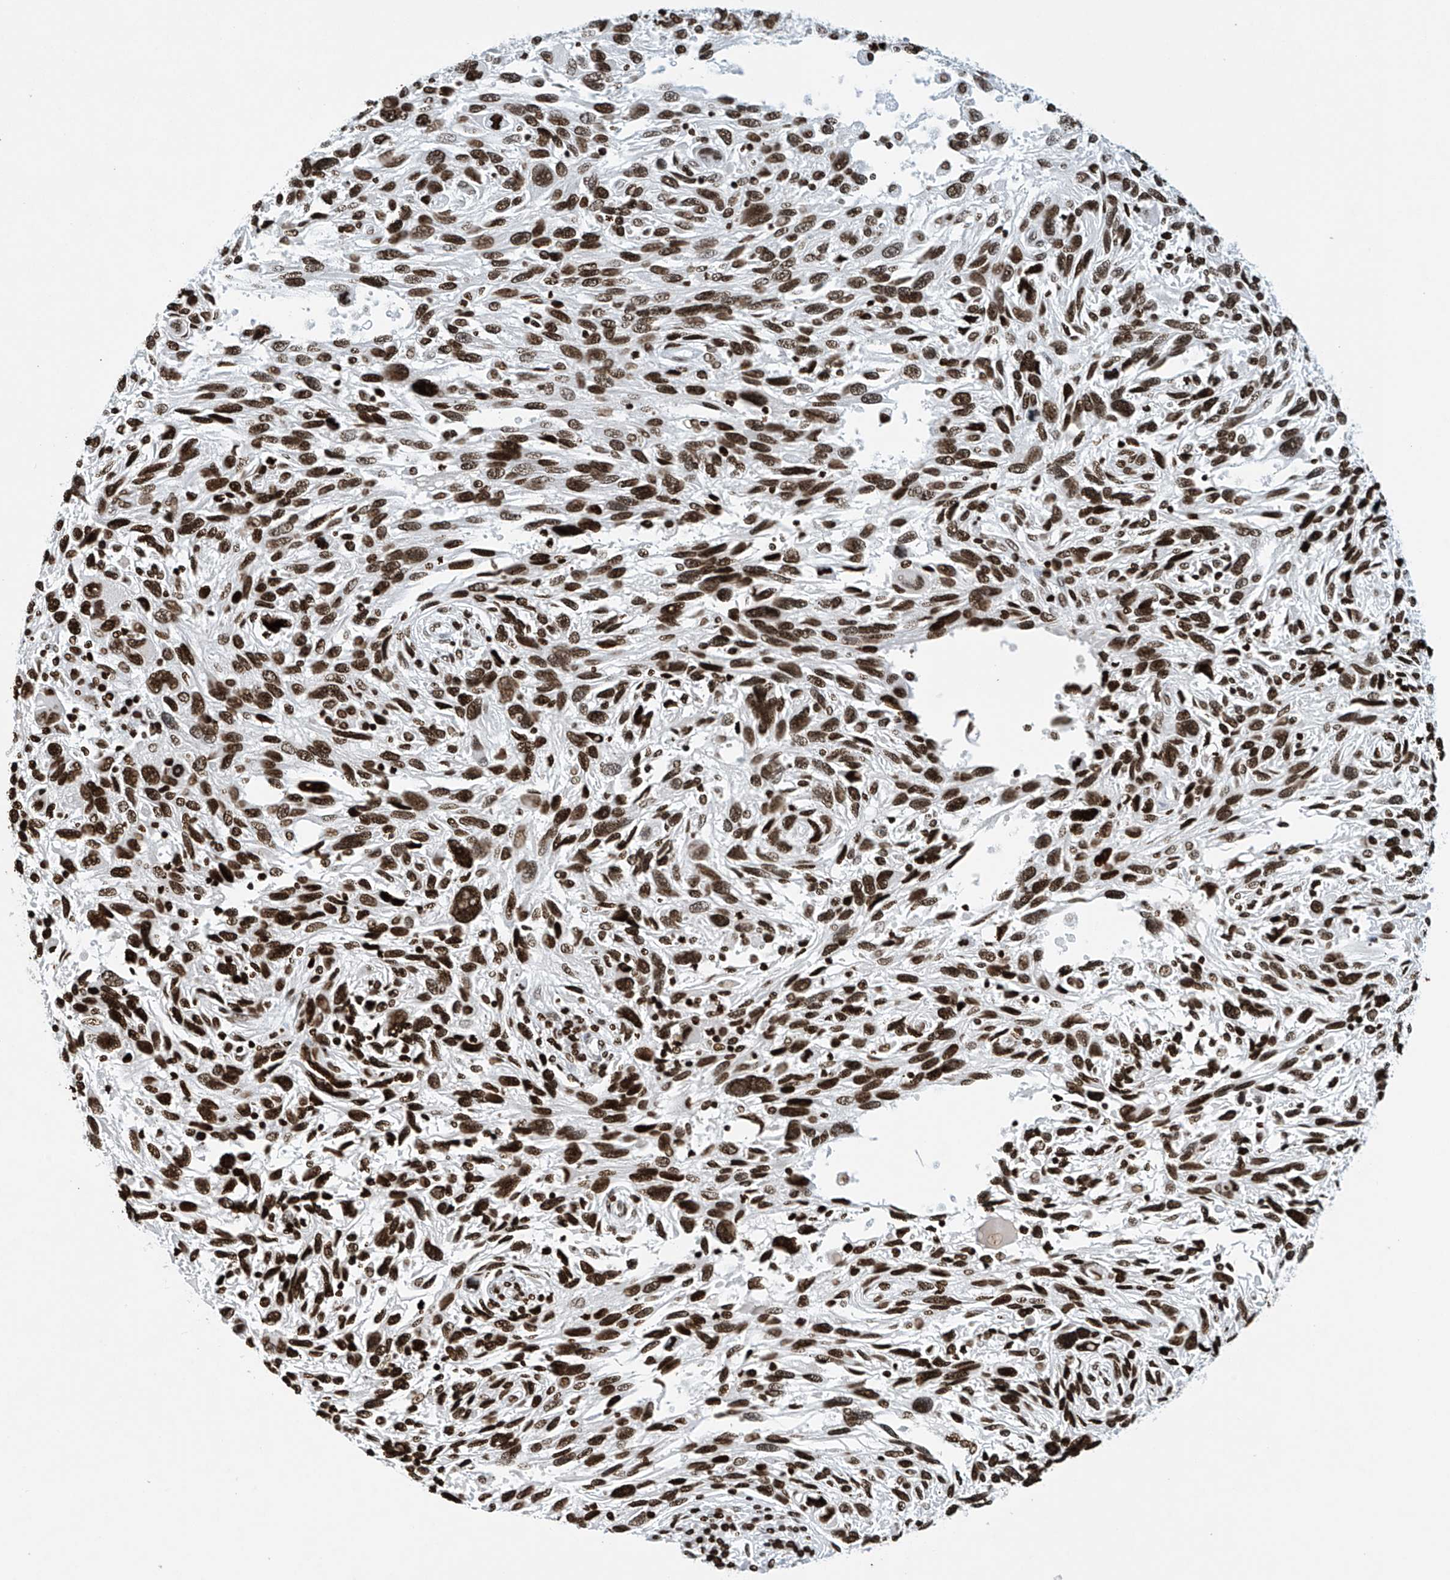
{"staining": {"intensity": "strong", "quantity": ">75%", "location": "nuclear"}, "tissue": "melanoma", "cell_type": "Tumor cells", "image_type": "cancer", "snomed": [{"axis": "morphology", "description": "Malignant melanoma, NOS"}, {"axis": "topography", "description": "Skin"}], "caption": "Brown immunohistochemical staining in malignant melanoma shows strong nuclear staining in about >75% of tumor cells. (Stains: DAB (3,3'-diaminobenzidine) in brown, nuclei in blue, Microscopy: brightfield microscopy at high magnification).", "gene": "H4C16", "patient": {"sex": "male", "age": 53}}